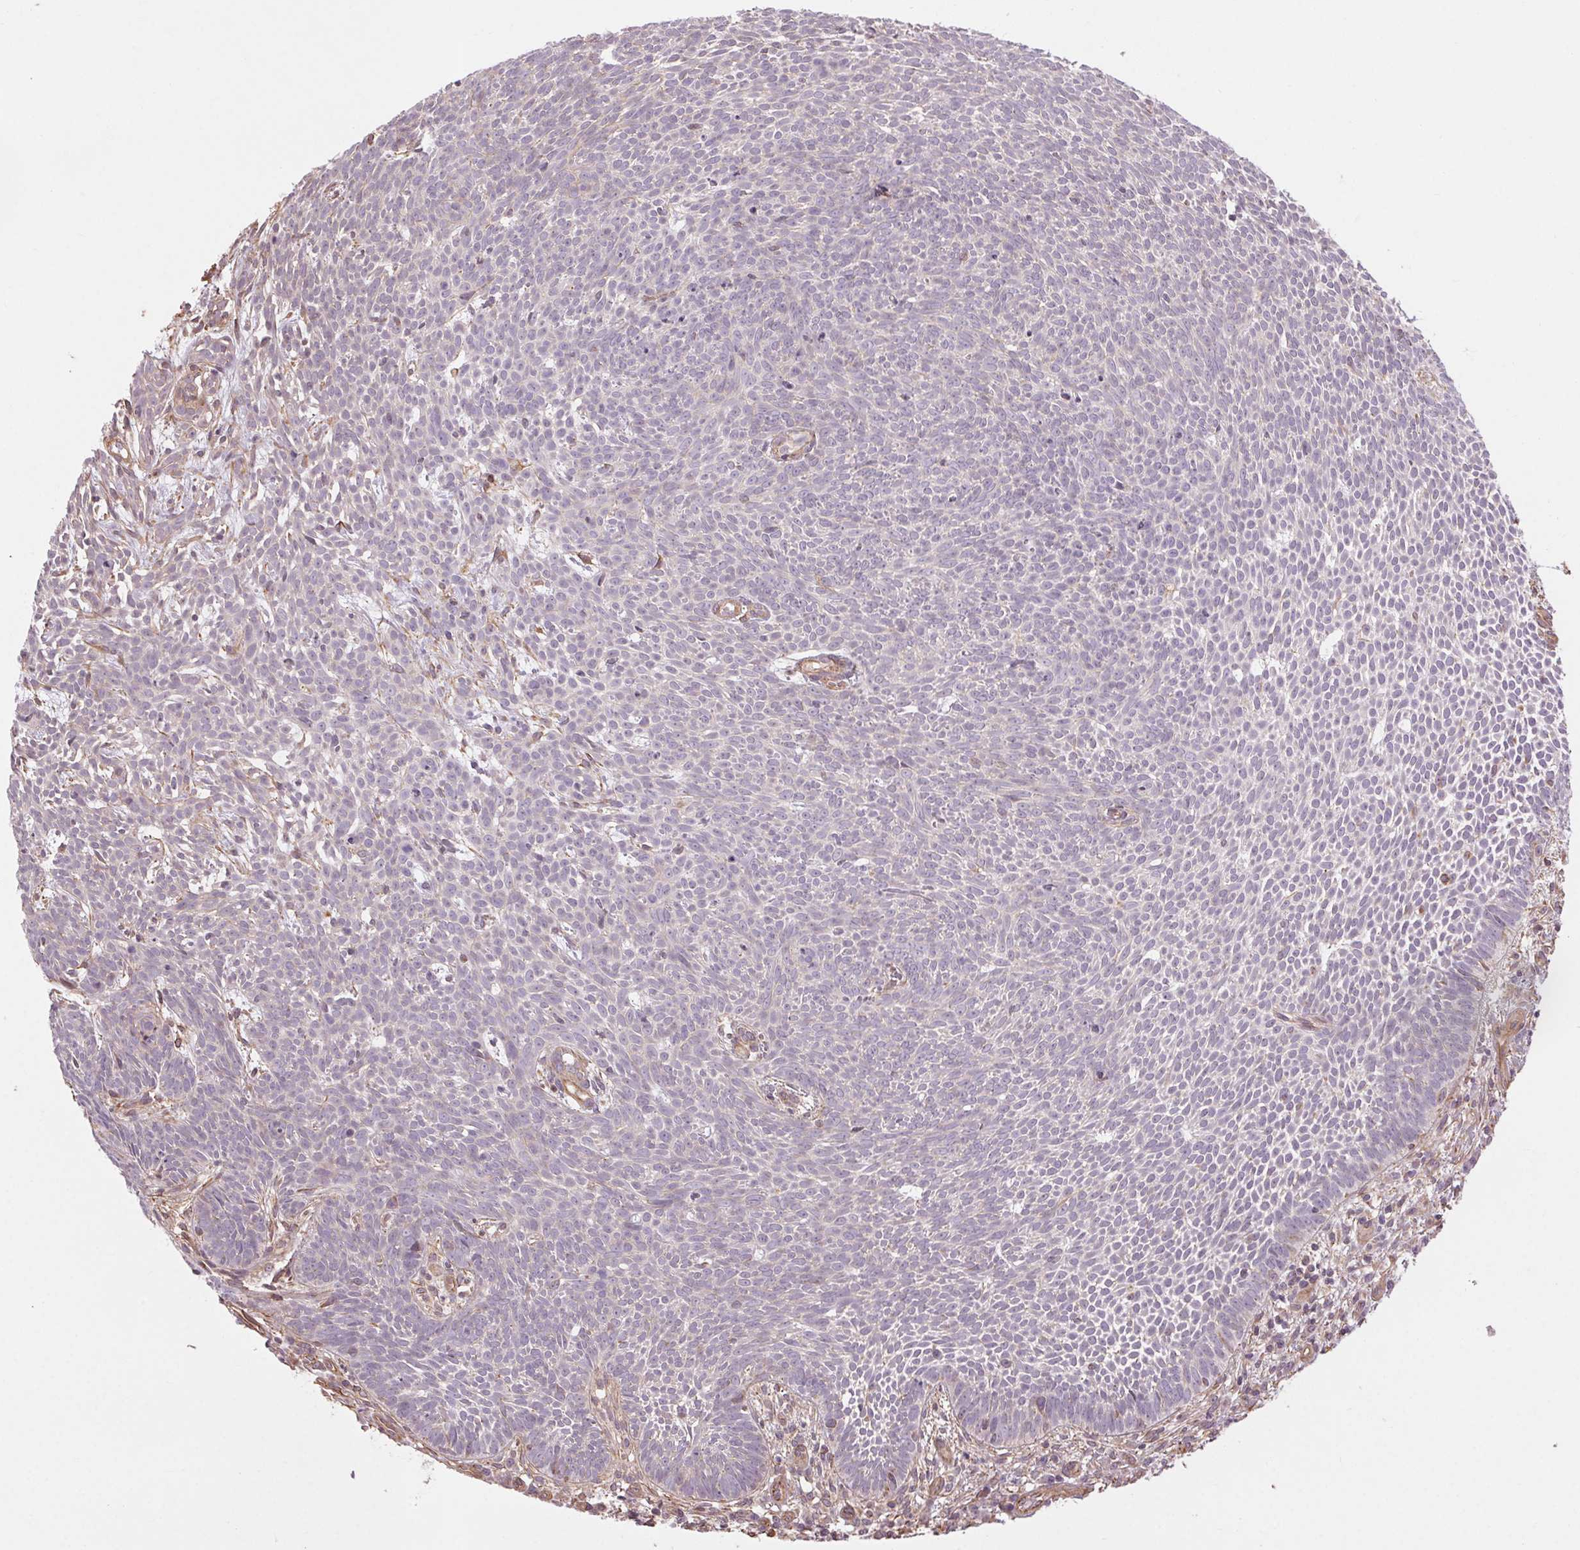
{"staining": {"intensity": "negative", "quantity": "none", "location": "none"}, "tissue": "skin cancer", "cell_type": "Tumor cells", "image_type": "cancer", "snomed": [{"axis": "morphology", "description": "Basal cell carcinoma"}, {"axis": "topography", "description": "Skin"}], "caption": "This is a micrograph of immunohistochemistry staining of basal cell carcinoma (skin), which shows no staining in tumor cells. (DAB immunohistochemistry (IHC) with hematoxylin counter stain).", "gene": "CCSER1", "patient": {"sex": "male", "age": 59}}